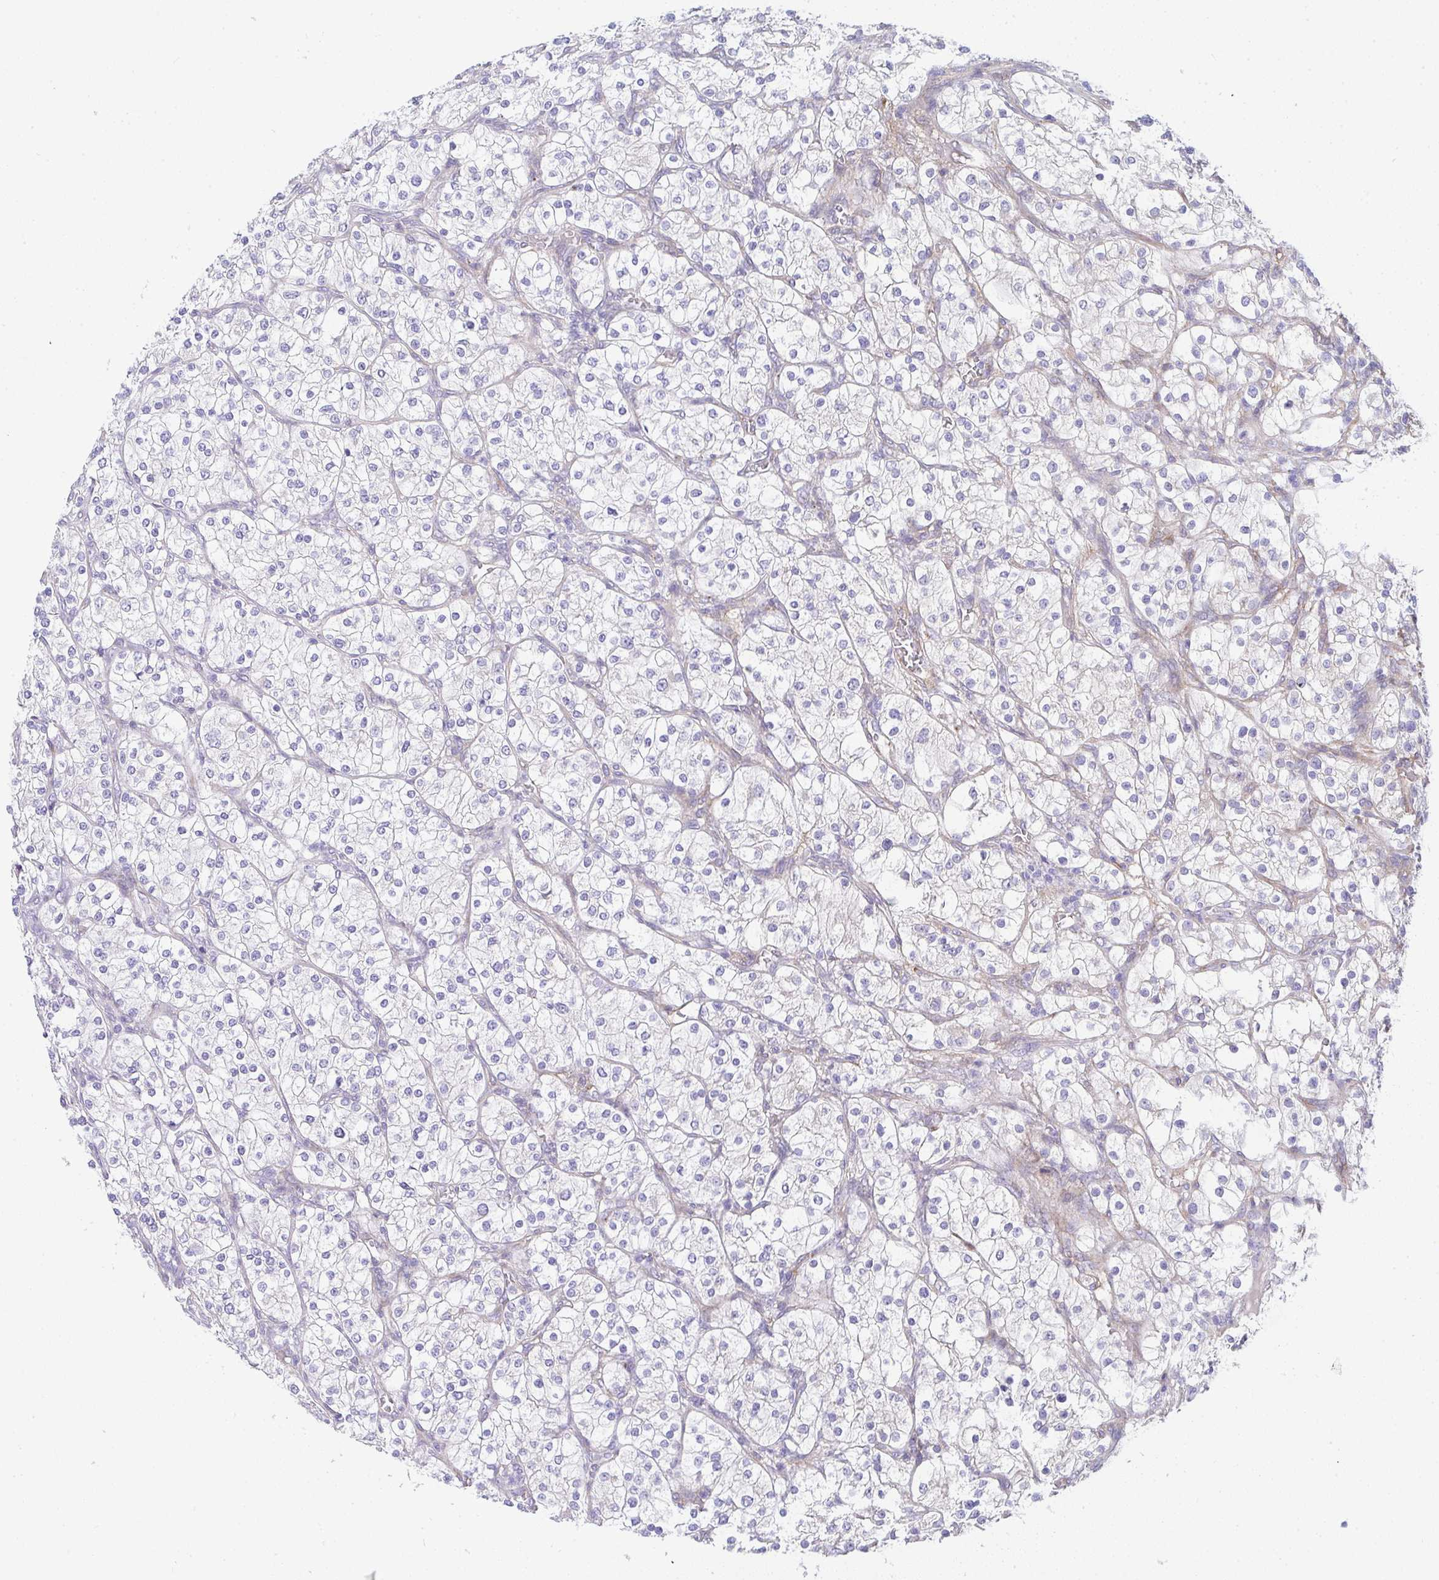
{"staining": {"intensity": "negative", "quantity": "none", "location": "none"}, "tissue": "renal cancer", "cell_type": "Tumor cells", "image_type": "cancer", "snomed": [{"axis": "morphology", "description": "Adenocarcinoma, NOS"}, {"axis": "topography", "description": "Kidney"}], "caption": "This is an immunohistochemistry histopathology image of human adenocarcinoma (renal). There is no positivity in tumor cells.", "gene": "GAB1", "patient": {"sex": "male", "age": 80}}